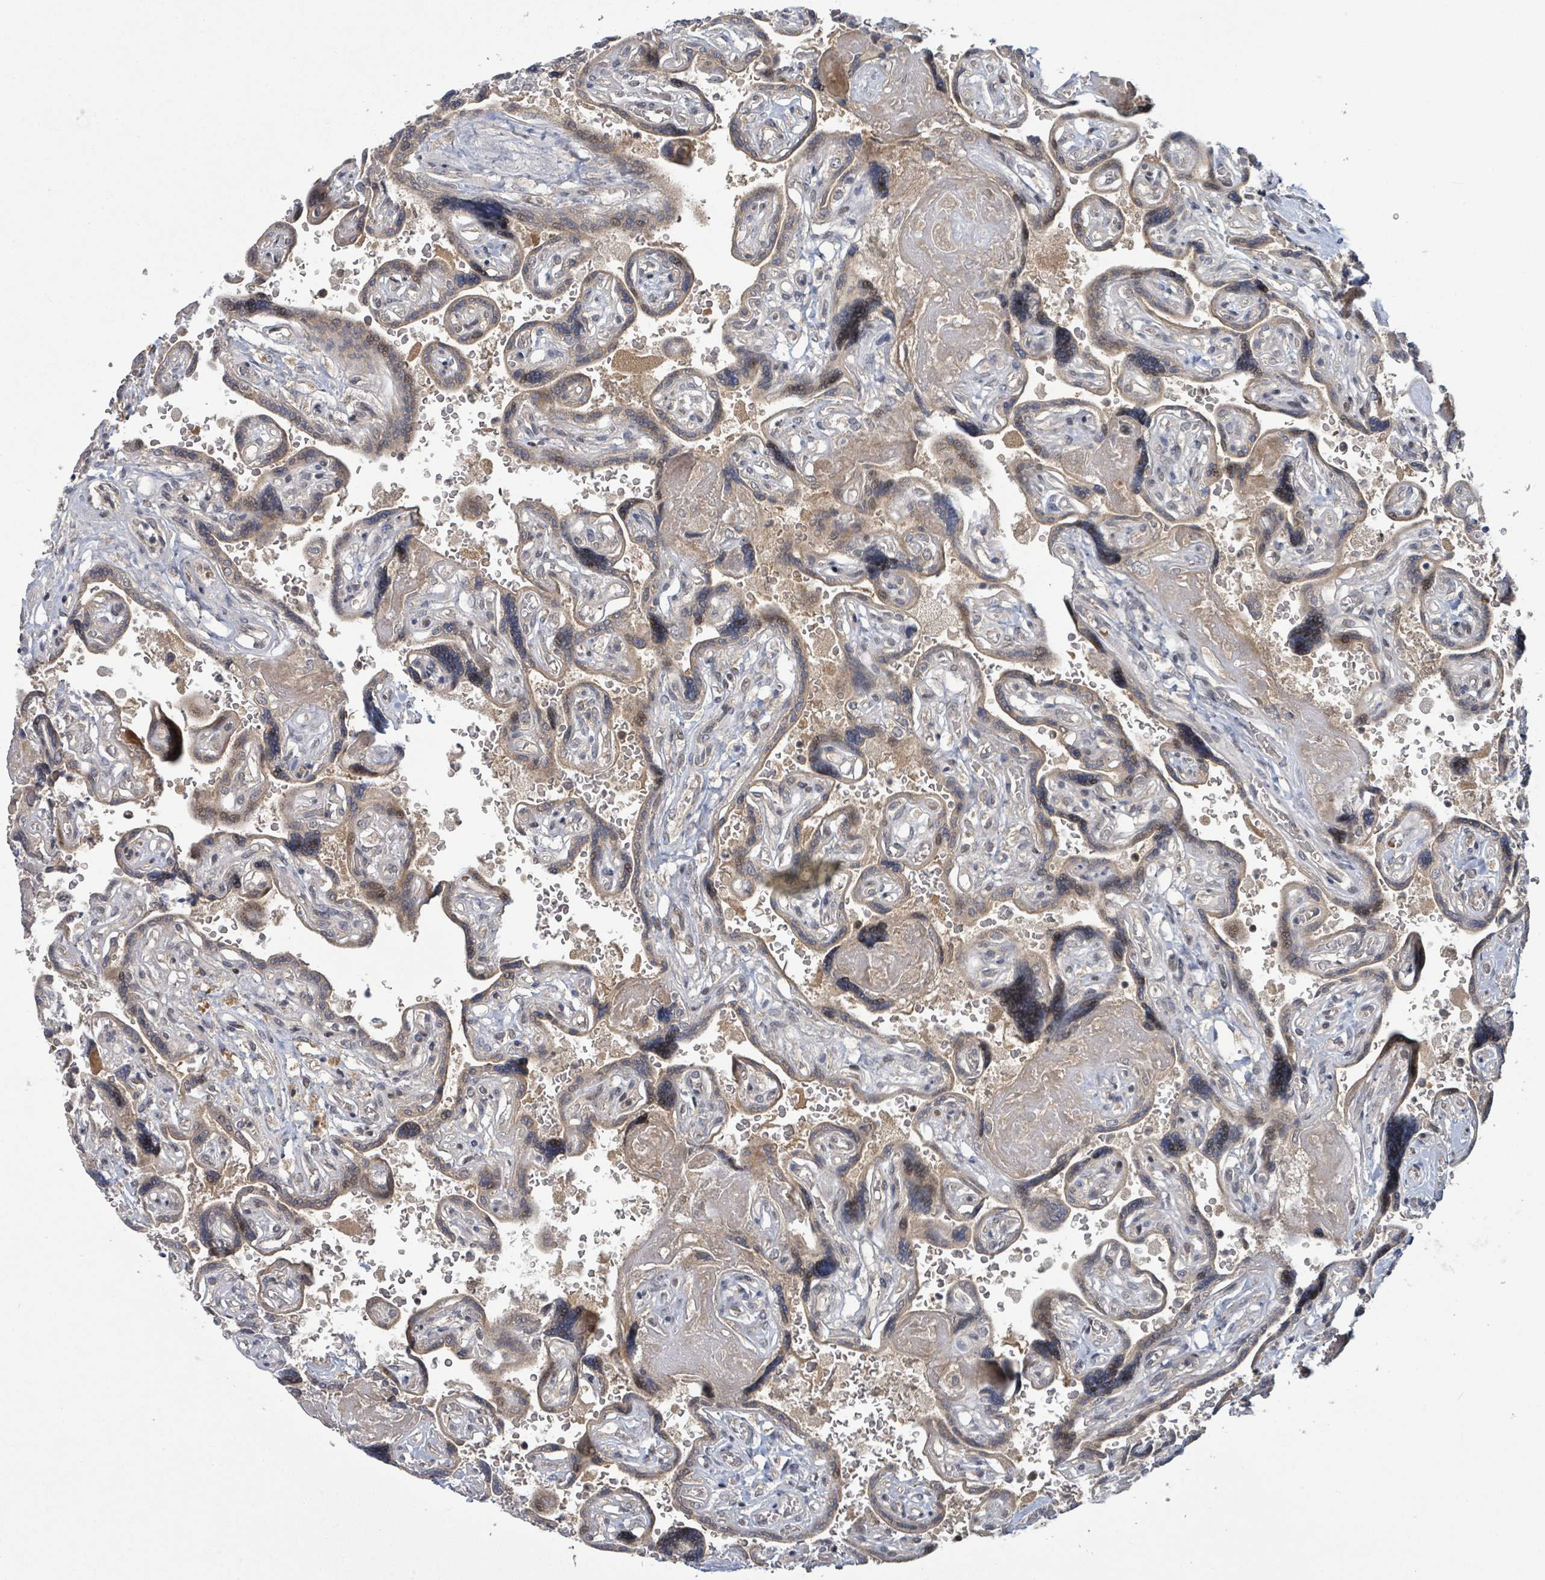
{"staining": {"intensity": "weak", "quantity": ">75%", "location": "cytoplasmic/membranous"}, "tissue": "placenta", "cell_type": "Trophoblastic cells", "image_type": "normal", "snomed": [{"axis": "morphology", "description": "Normal tissue, NOS"}, {"axis": "topography", "description": "Placenta"}], "caption": "DAB immunohistochemical staining of normal placenta displays weak cytoplasmic/membranous protein expression in about >75% of trophoblastic cells.", "gene": "ITGA11", "patient": {"sex": "female", "age": 32}}